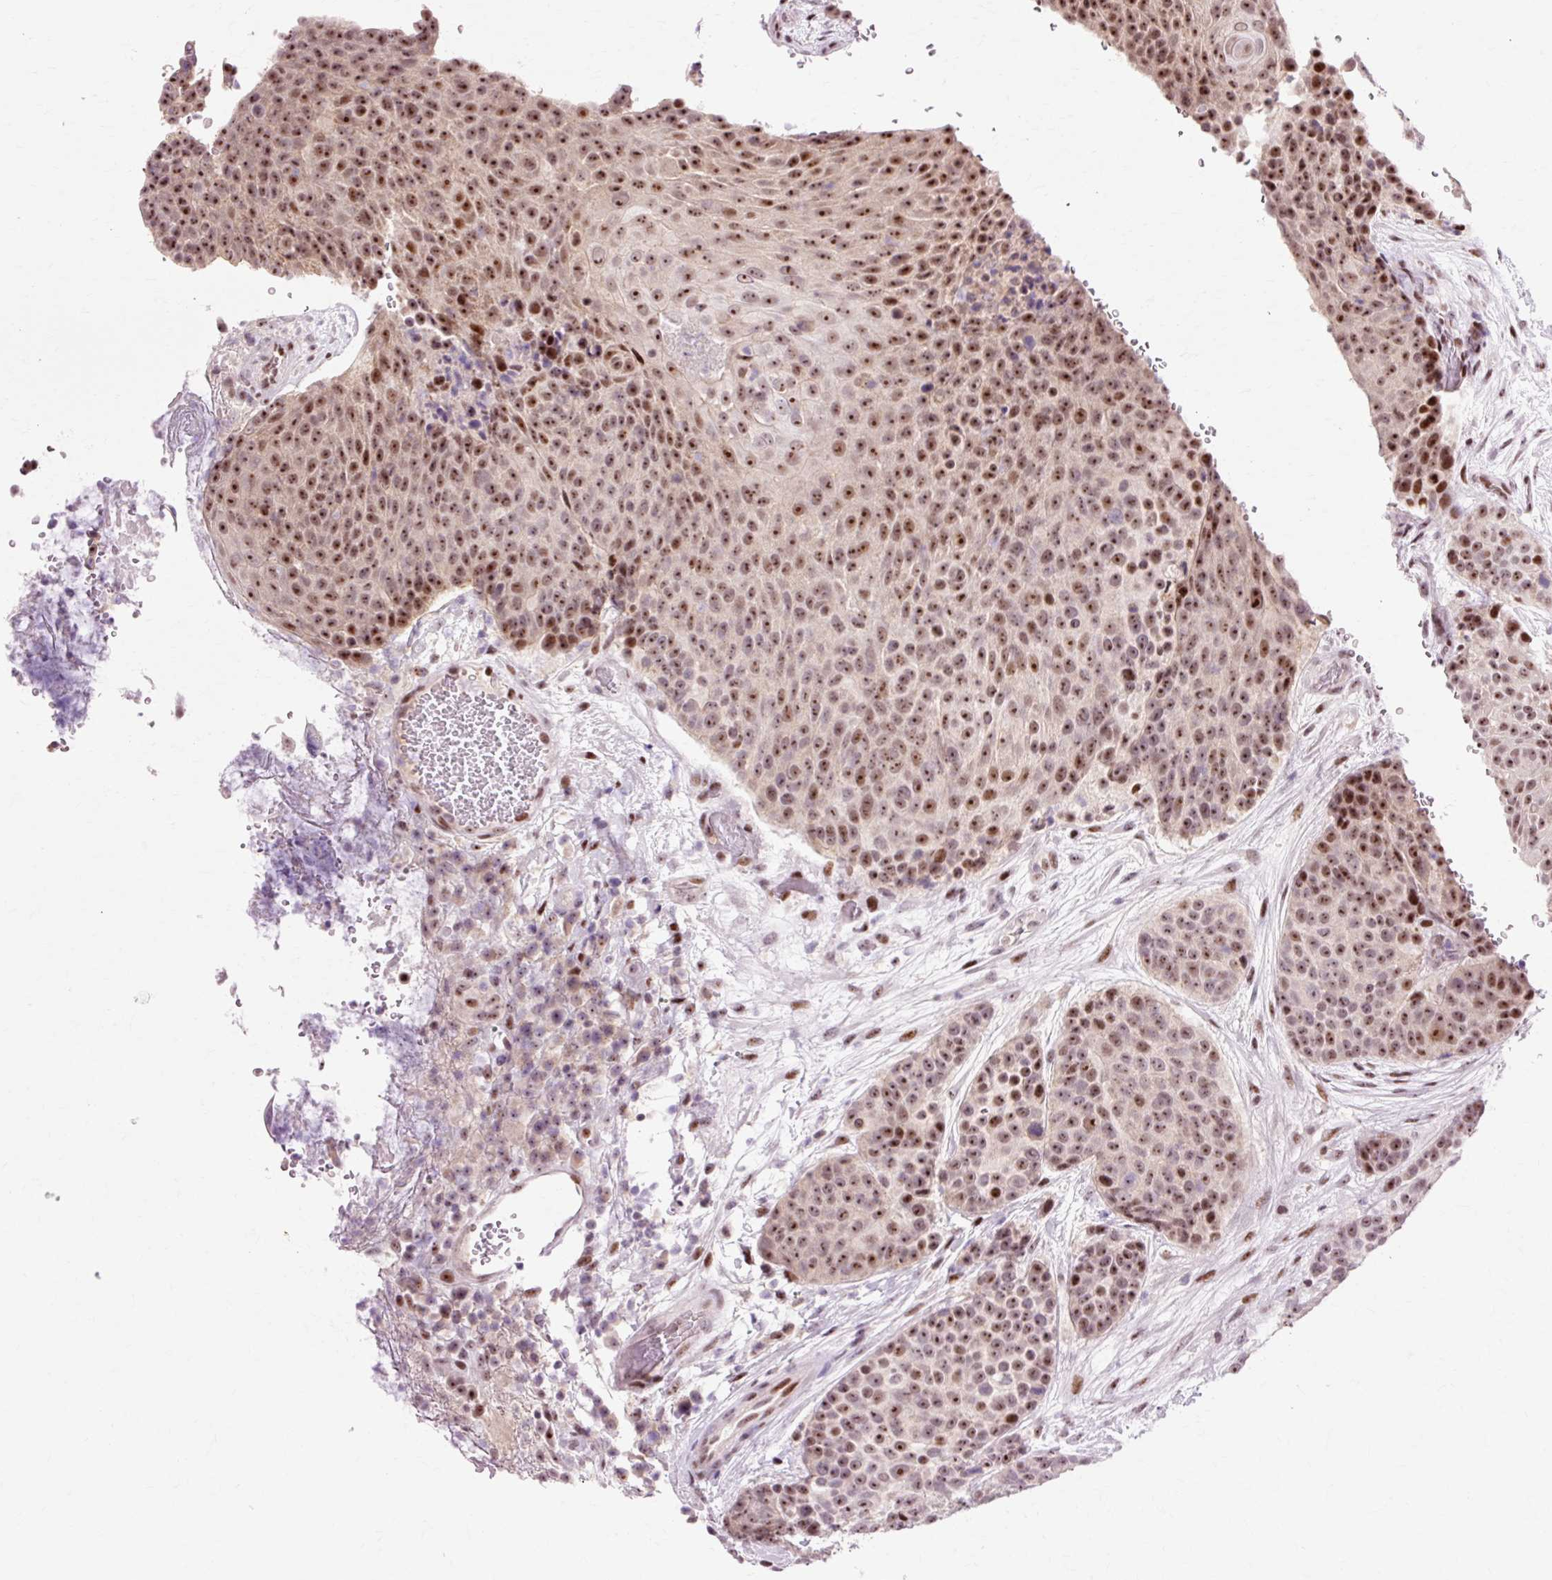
{"staining": {"intensity": "strong", "quantity": "25%-75%", "location": "nuclear"}, "tissue": "urothelial cancer", "cell_type": "Tumor cells", "image_type": "cancer", "snomed": [{"axis": "morphology", "description": "Urothelial carcinoma, High grade"}, {"axis": "topography", "description": "Urinary bladder"}], "caption": "Urothelial cancer stained for a protein shows strong nuclear positivity in tumor cells.", "gene": "MACROD2", "patient": {"sex": "female", "age": 63}}